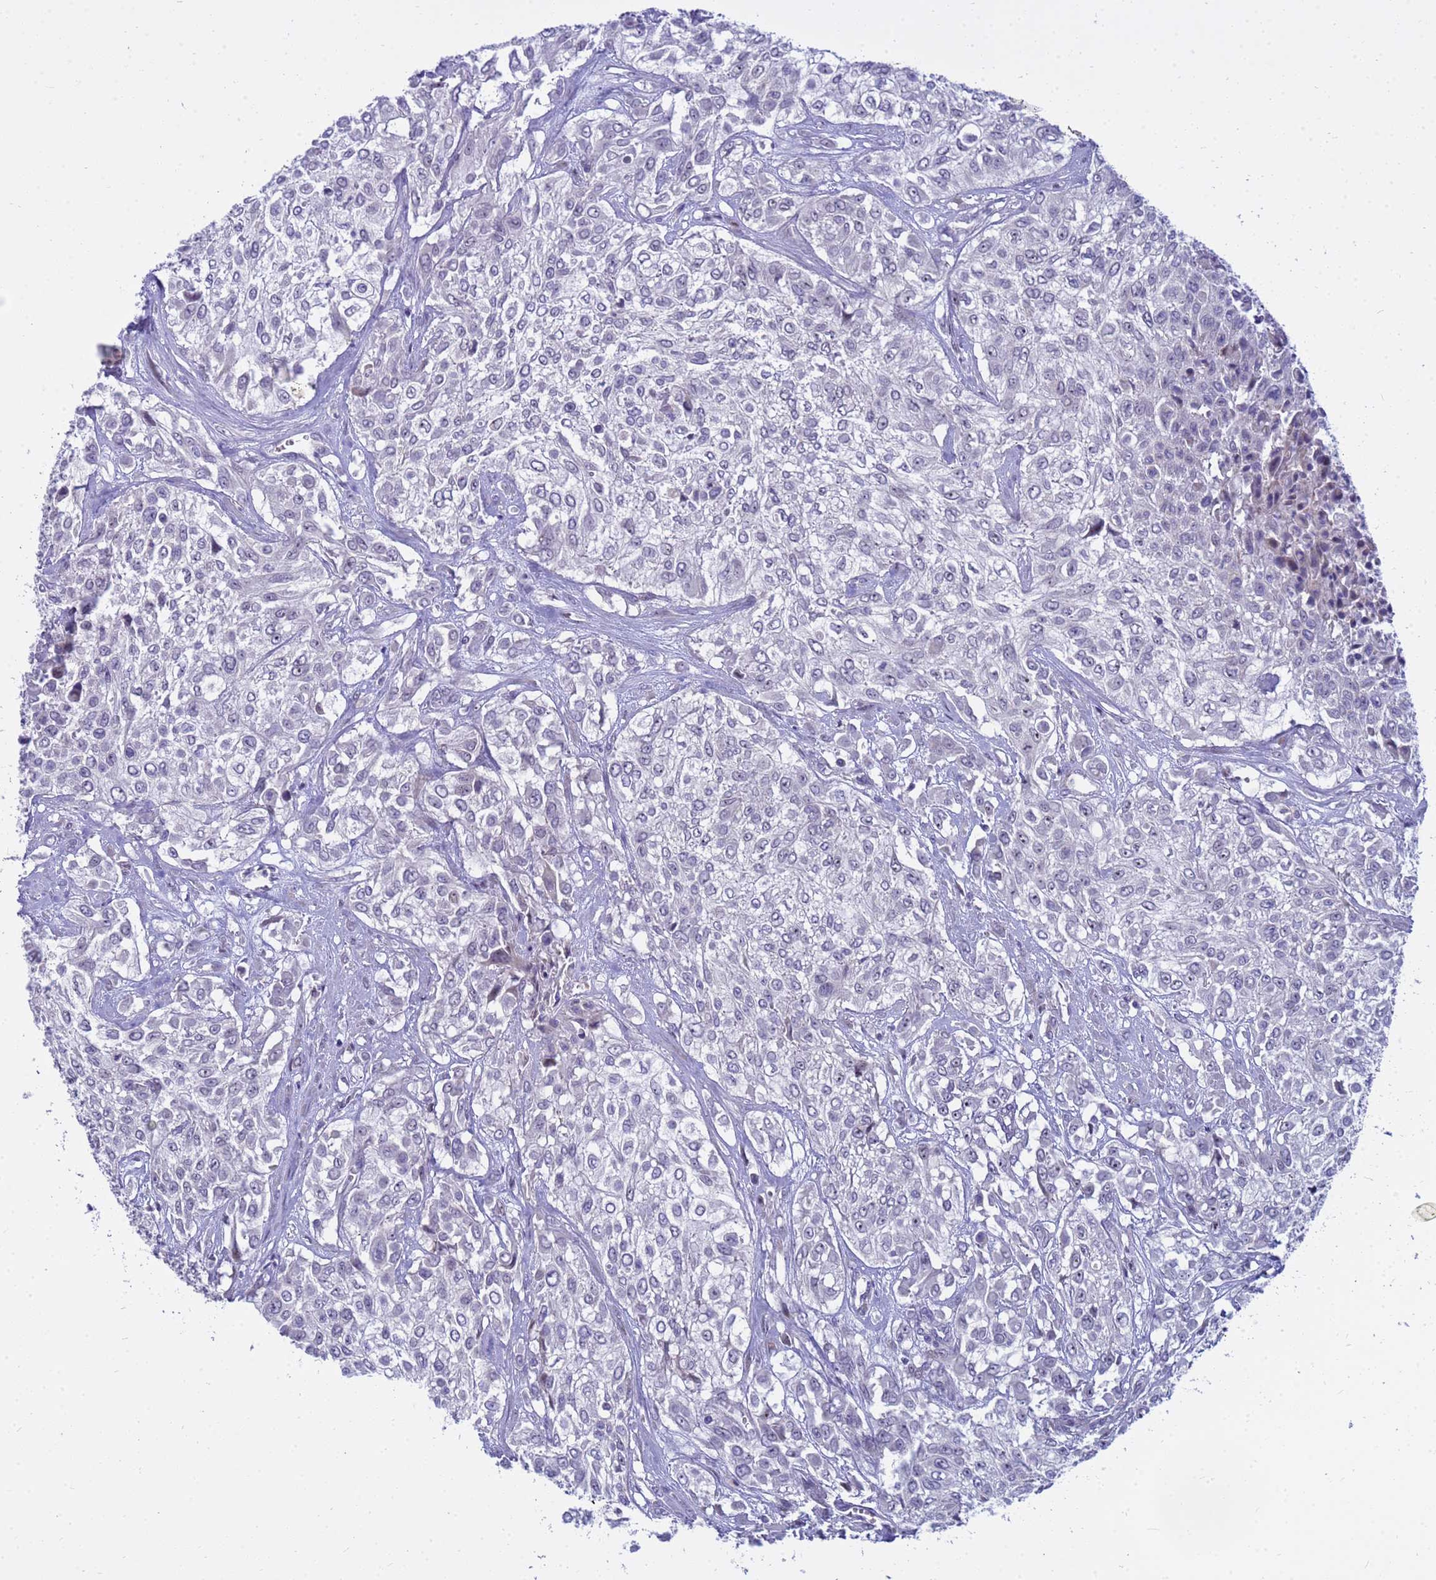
{"staining": {"intensity": "negative", "quantity": "none", "location": "none"}, "tissue": "urothelial cancer", "cell_type": "Tumor cells", "image_type": "cancer", "snomed": [{"axis": "morphology", "description": "Urothelial carcinoma, High grade"}, {"axis": "topography", "description": "Urinary bladder"}], "caption": "DAB immunohistochemical staining of urothelial carcinoma (high-grade) displays no significant expression in tumor cells.", "gene": "LRATD1", "patient": {"sex": "male", "age": 57}}